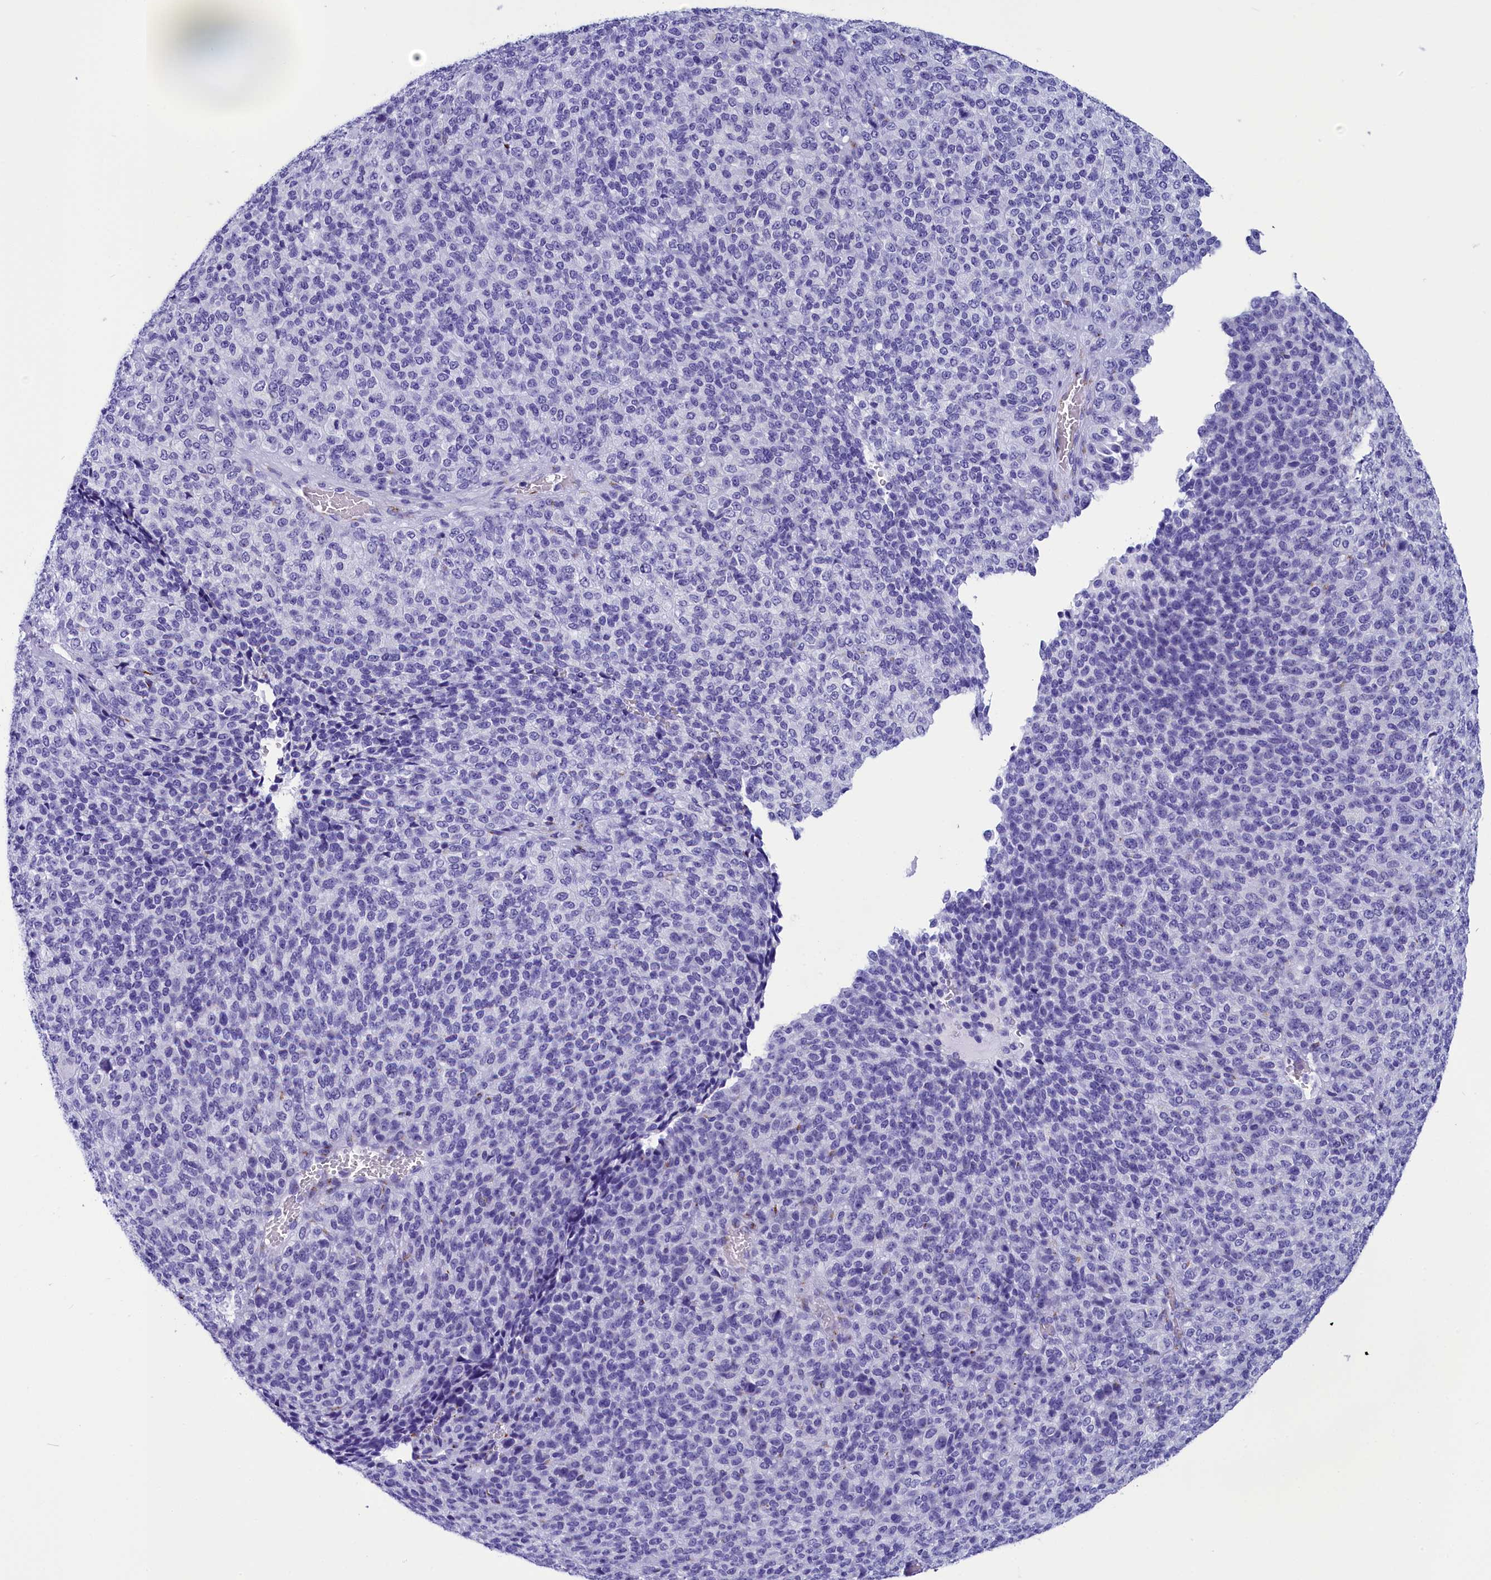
{"staining": {"intensity": "negative", "quantity": "none", "location": "none"}, "tissue": "melanoma", "cell_type": "Tumor cells", "image_type": "cancer", "snomed": [{"axis": "morphology", "description": "Malignant melanoma, Metastatic site"}, {"axis": "topography", "description": "Brain"}], "caption": "IHC of human melanoma reveals no positivity in tumor cells. (Stains: DAB (3,3'-diaminobenzidine) IHC with hematoxylin counter stain, Microscopy: brightfield microscopy at high magnification).", "gene": "AP3B2", "patient": {"sex": "female", "age": 56}}